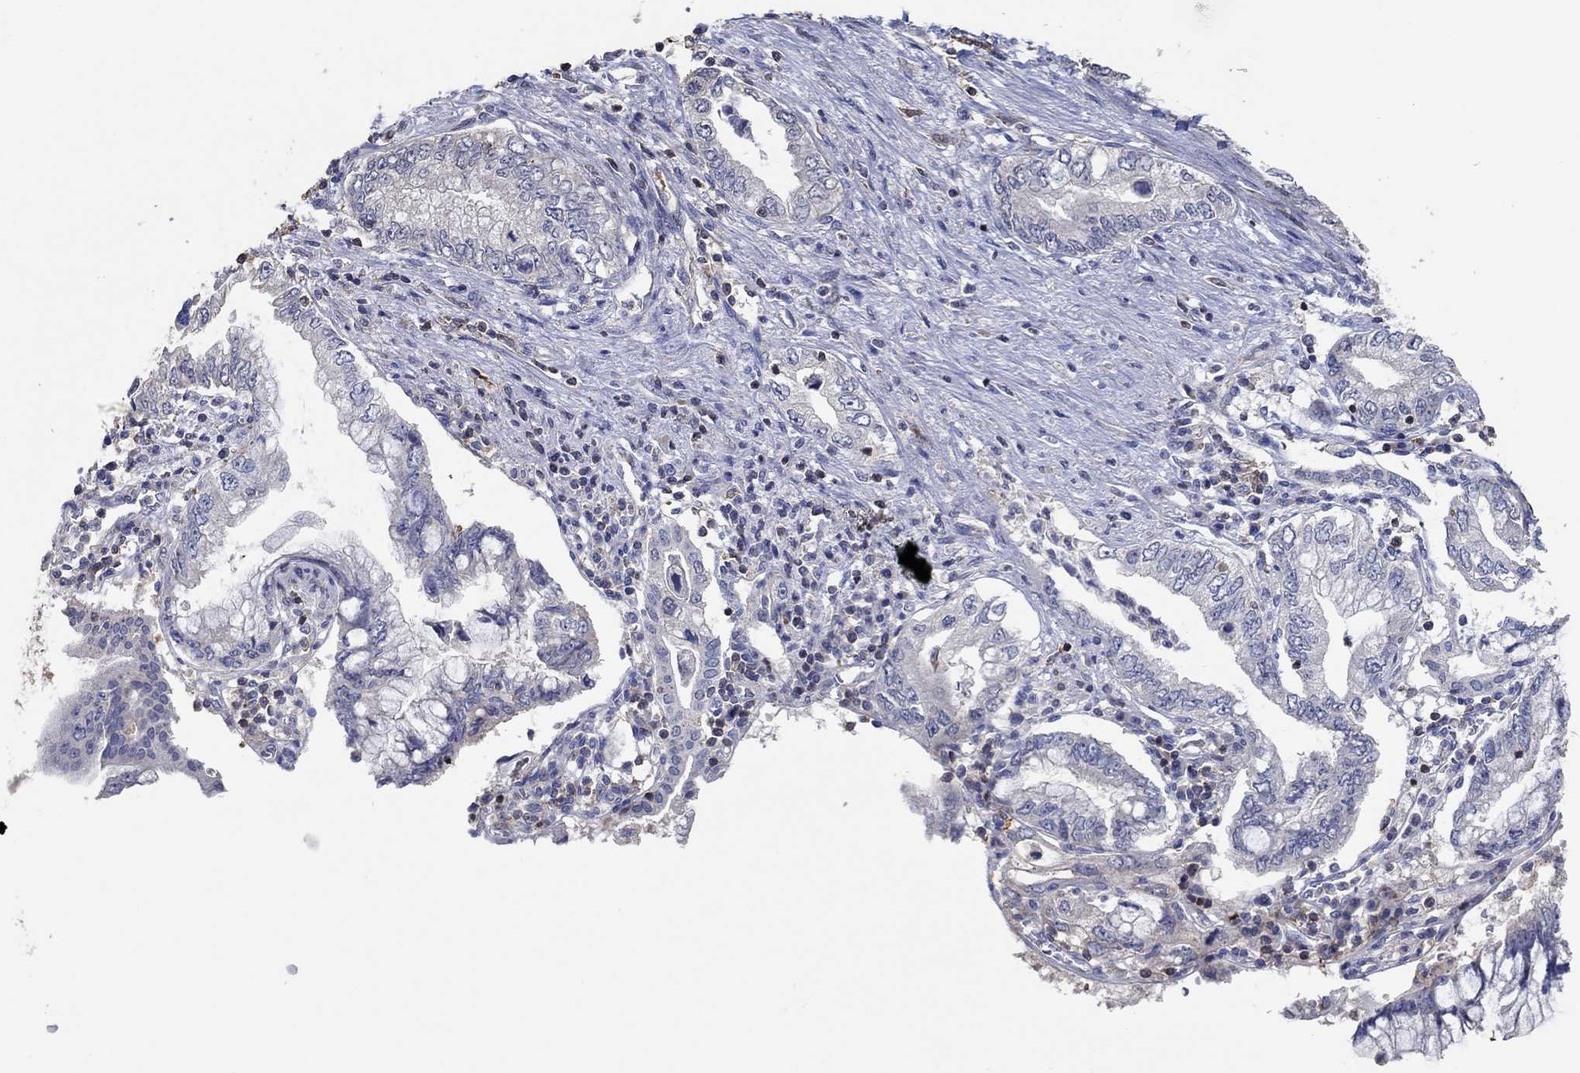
{"staining": {"intensity": "negative", "quantity": "none", "location": "none"}, "tissue": "pancreatic cancer", "cell_type": "Tumor cells", "image_type": "cancer", "snomed": [{"axis": "morphology", "description": "Adenocarcinoma, NOS"}, {"axis": "topography", "description": "Pancreas"}], "caption": "Histopathology image shows no protein positivity in tumor cells of adenocarcinoma (pancreatic) tissue.", "gene": "TNFAIP8L3", "patient": {"sex": "female", "age": 73}}